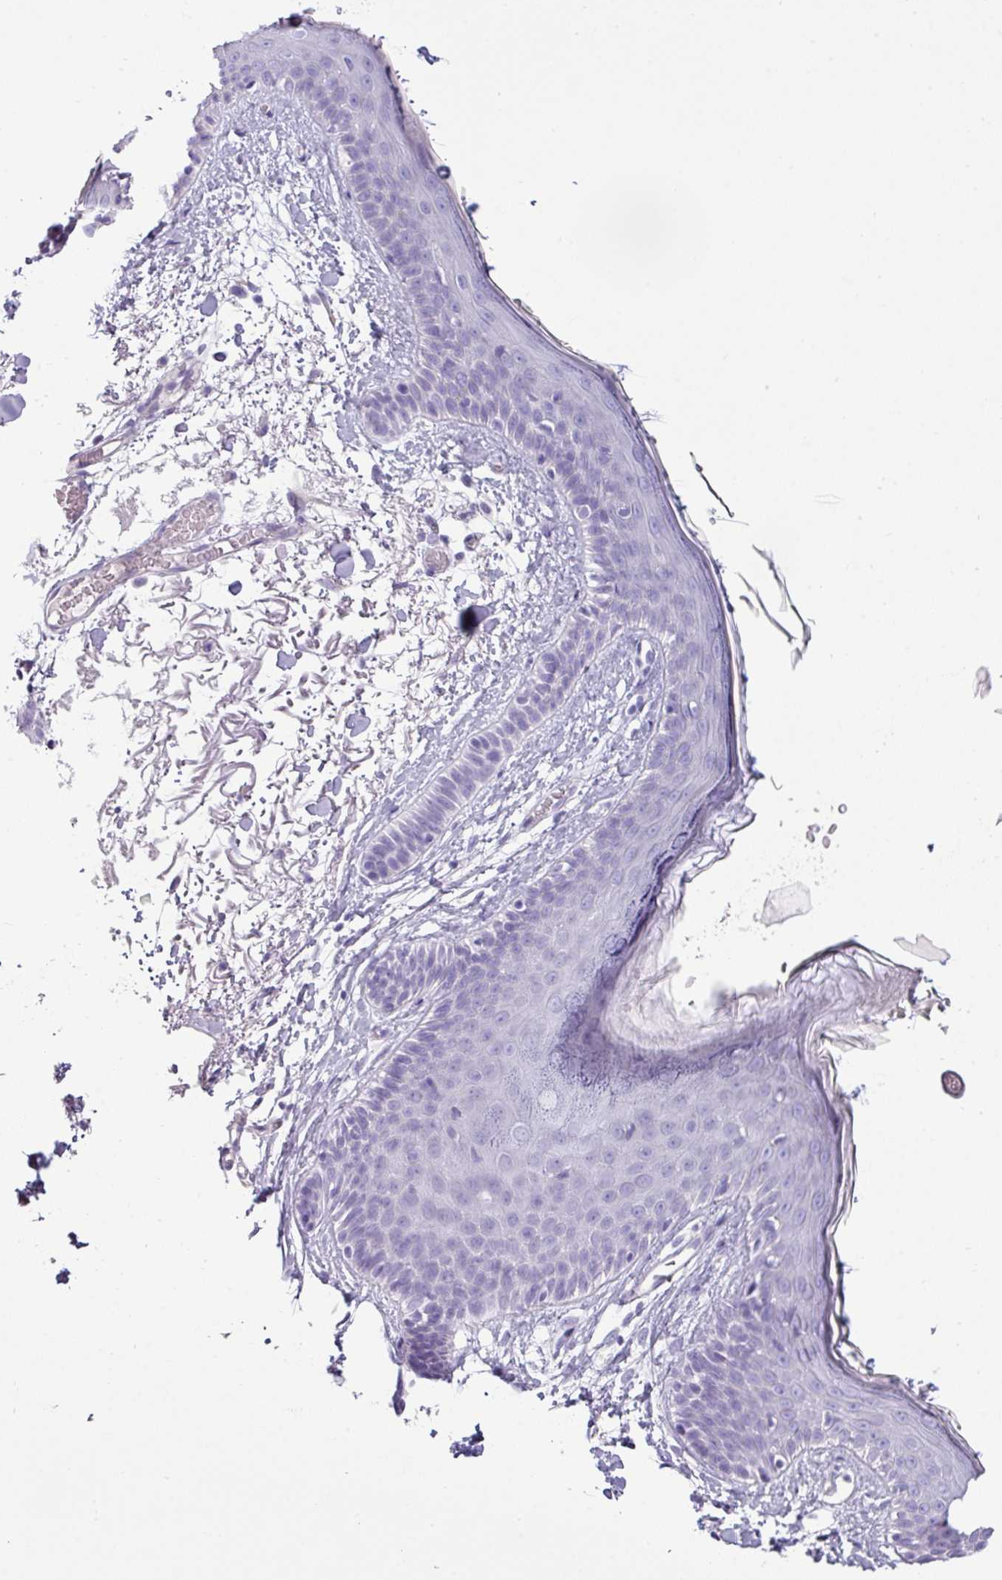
{"staining": {"intensity": "negative", "quantity": "none", "location": "none"}, "tissue": "skin", "cell_type": "Fibroblasts", "image_type": "normal", "snomed": [{"axis": "morphology", "description": "Normal tissue, NOS"}, {"axis": "topography", "description": "Skin"}], "caption": "DAB immunohistochemical staining of benign skin shows no significant positivity in fibroblasts. (Brightfield microscopy of DAB (3,3'-diaminobenzidine) immunohistochemistry (IHC) at high magnification).", "gene": "VCX2", "patient": {"sex": "male", "age": 79}}